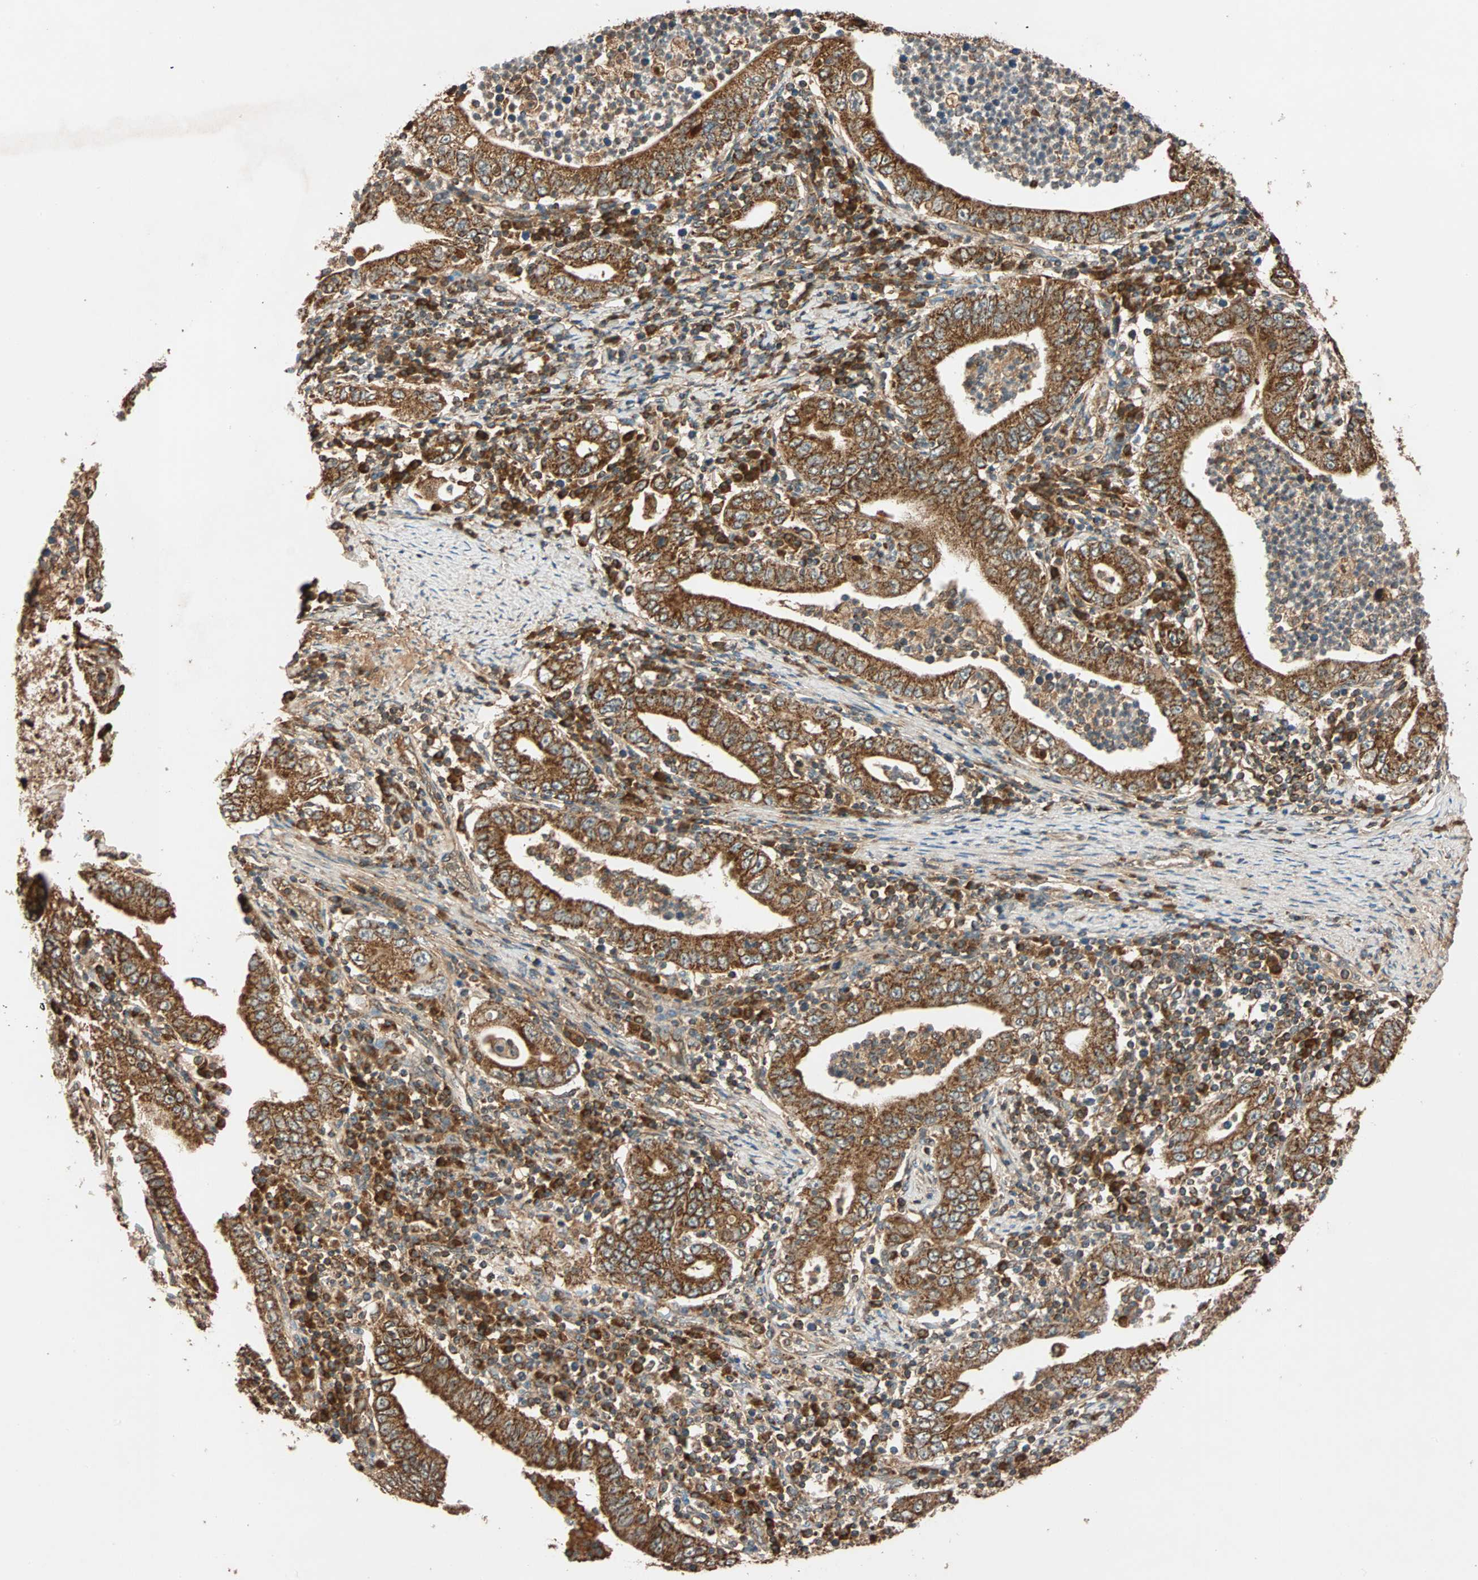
{"staining": {"intensity": "strong", "quantity": ">75%", "location": "cytoplasmic/membranous"}, "tissue": "stomach cancer", "cell_type": "Tumor cells", "image_type": "cancer", "snomed": [{"axis": "morphology", "description": "Normal tissue, NOS"}, {"axis": "morphology", "description": "Adenocarcinoma, NOS"}, {"axis": "topography", "description": "Esophagus"}, {"axis": "topography", "description": "Stomach, upper"}, {"axis": "topography", "description": "Peripheral nerve tissue"}], "caption": "Adenocarcinoma (stomach) stained for a protein reveals strong cytoplasmic/membranous positivity in tumor cells. The staining was performed using DAB, with brown indicating positive protein expression. Nuclei are stained blue with hematoxylin.", "gene": "MAPK1", "patient": {"sex": "male", "age": 62}}